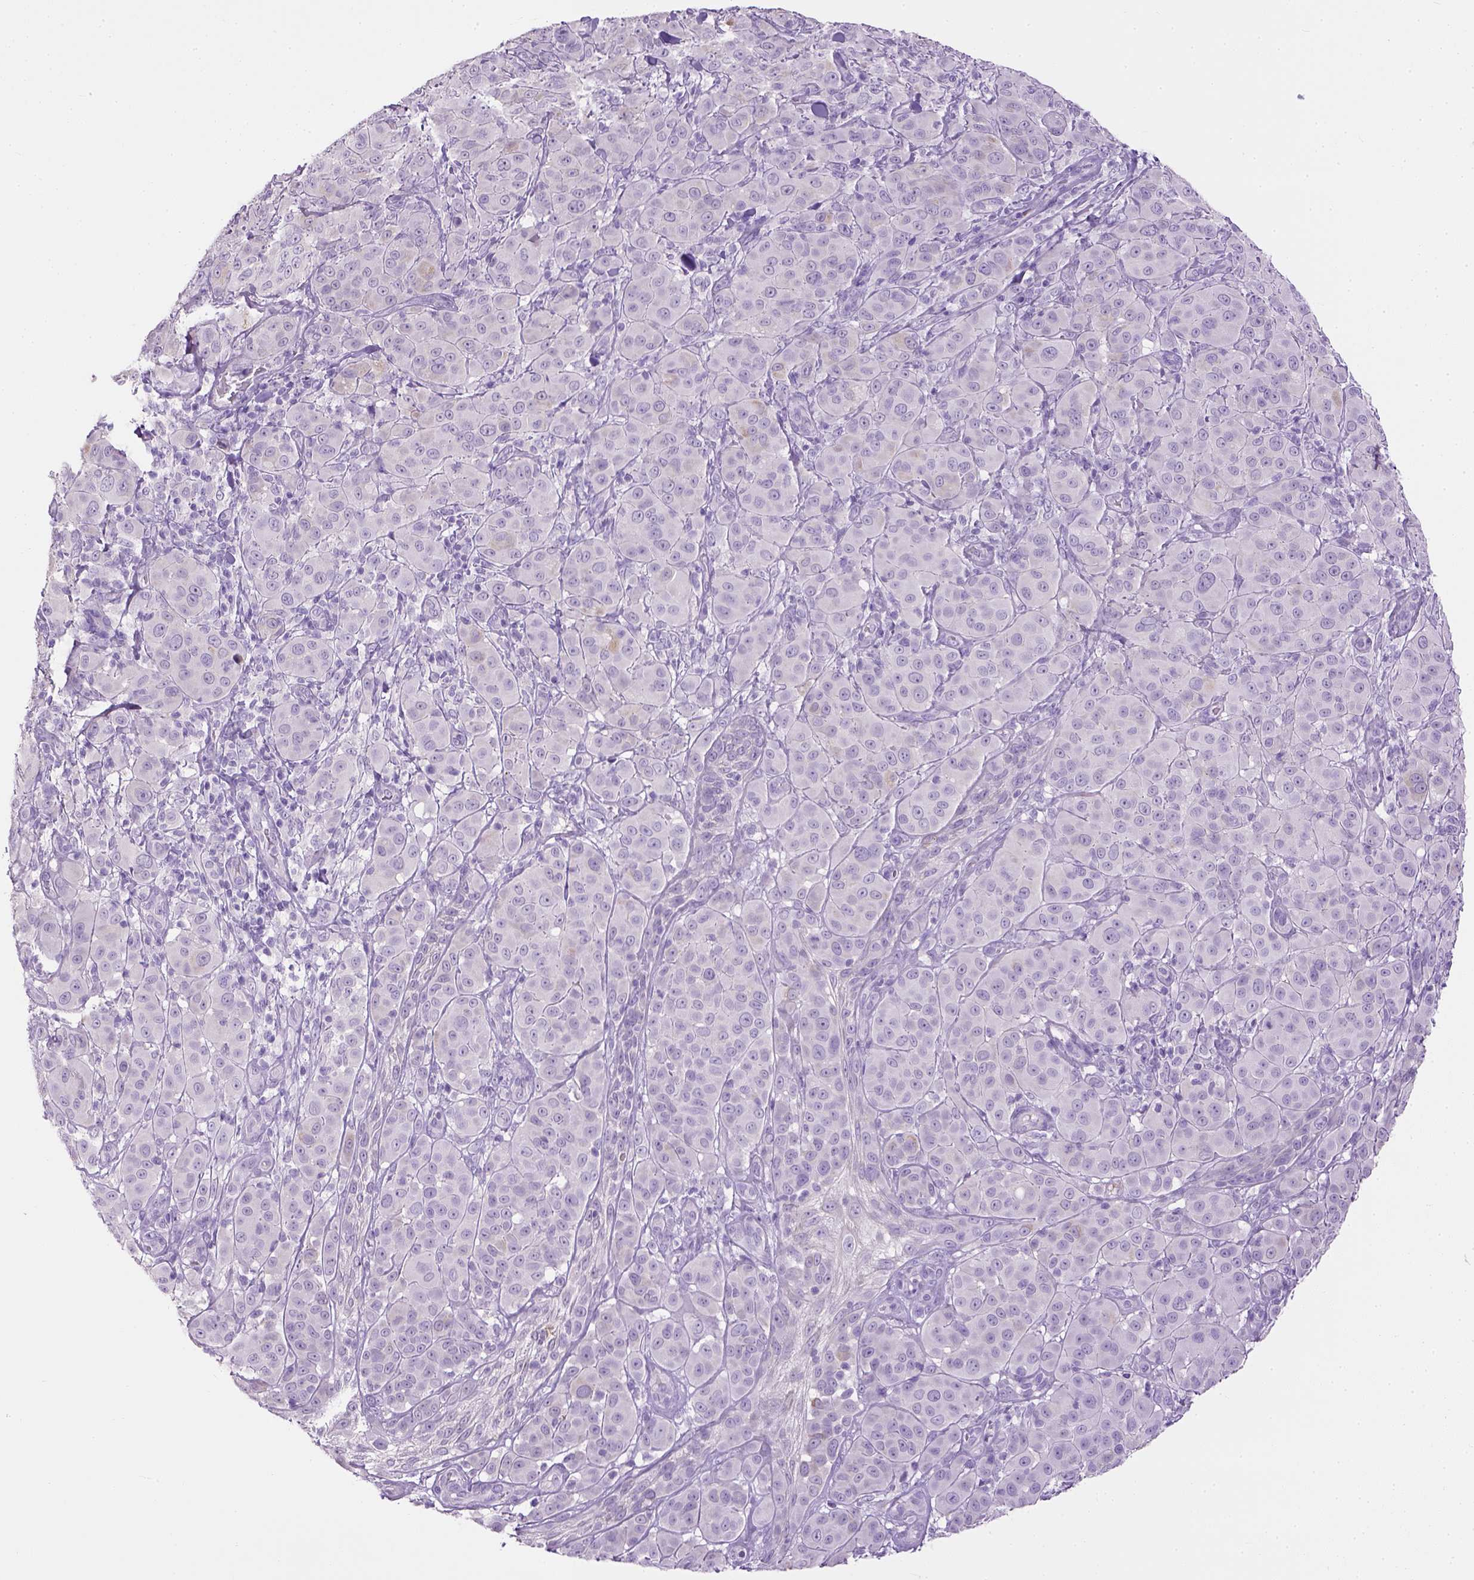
{"staining": {"intensity": "negative", "quantity": "none", "location": "none"}, "tissue": "melanoma", "cell_type": "Tumor cells", "image_type": "cancer", "snomed": [{"axis": "morphology", "description": "Malignant melanoma, NOS"}, {"axis": "topography", "description": "Skin"}], "caption": "Tumor cells are negative for brown protein staining in melanoma.", "gene": "CYP24A1", "patient": {"sex": "female", "age": 87}}